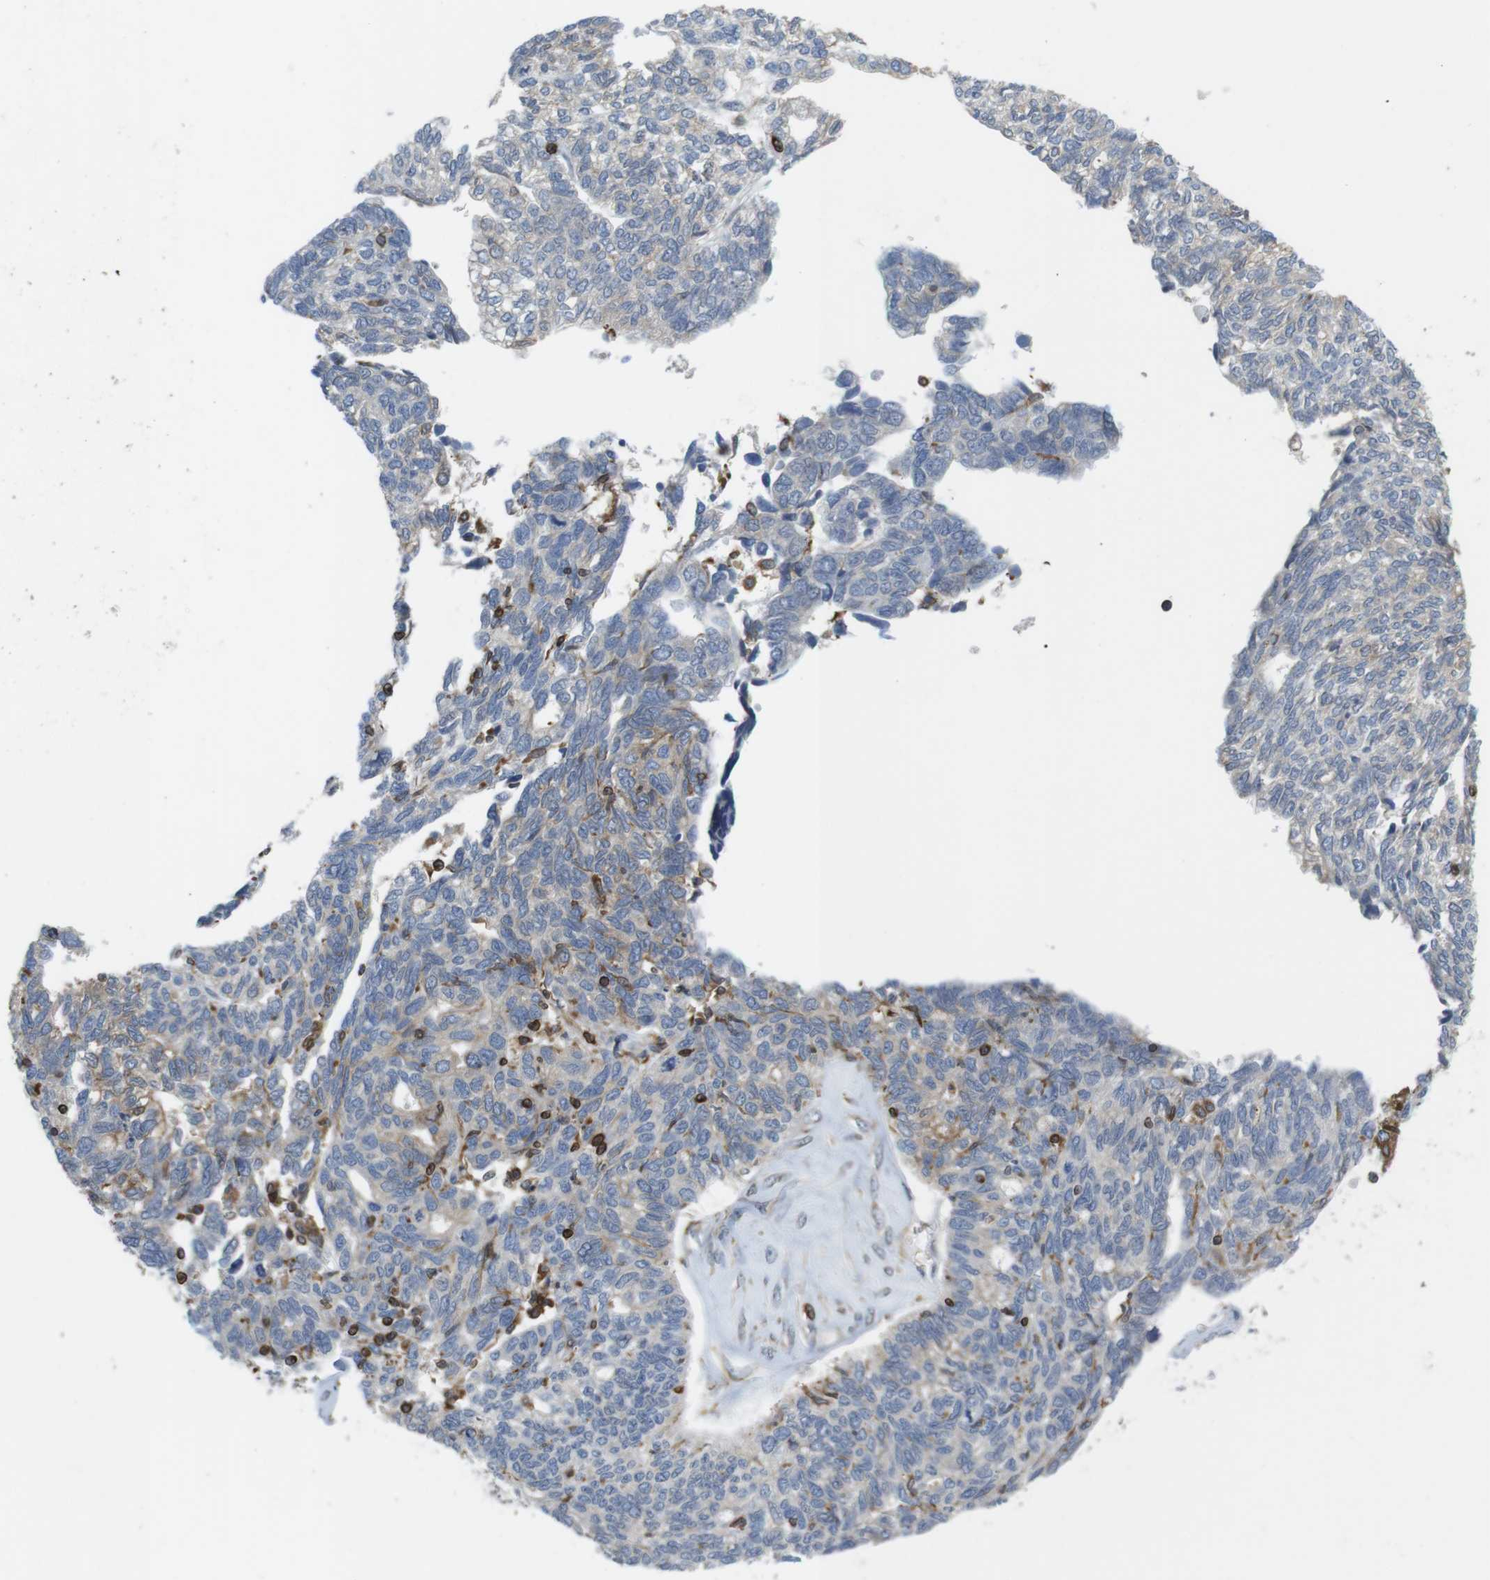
{"staining": {"intensity": "moderate", "quantity": "<25%", "location": "cytoplasmic/membranous"}, "tissue": "ovarian cancer", "cell_type": "Tumor cells", "image_type": "cancer", "snomed": [{"axis": "morphology", "description": "Cystadenocarcinoma, serous, NOS"}, {"axis": "topography", "description": "Ovary"}], "caption": "Protein staining exhibits moderate cytoplasmic/membranous staining in approximately <25% of tumor cells in serous cystadenocarcinoma (ovarian).", "gene": "ARL6IP5", "patient": {"sex": "female", "age": 79}}